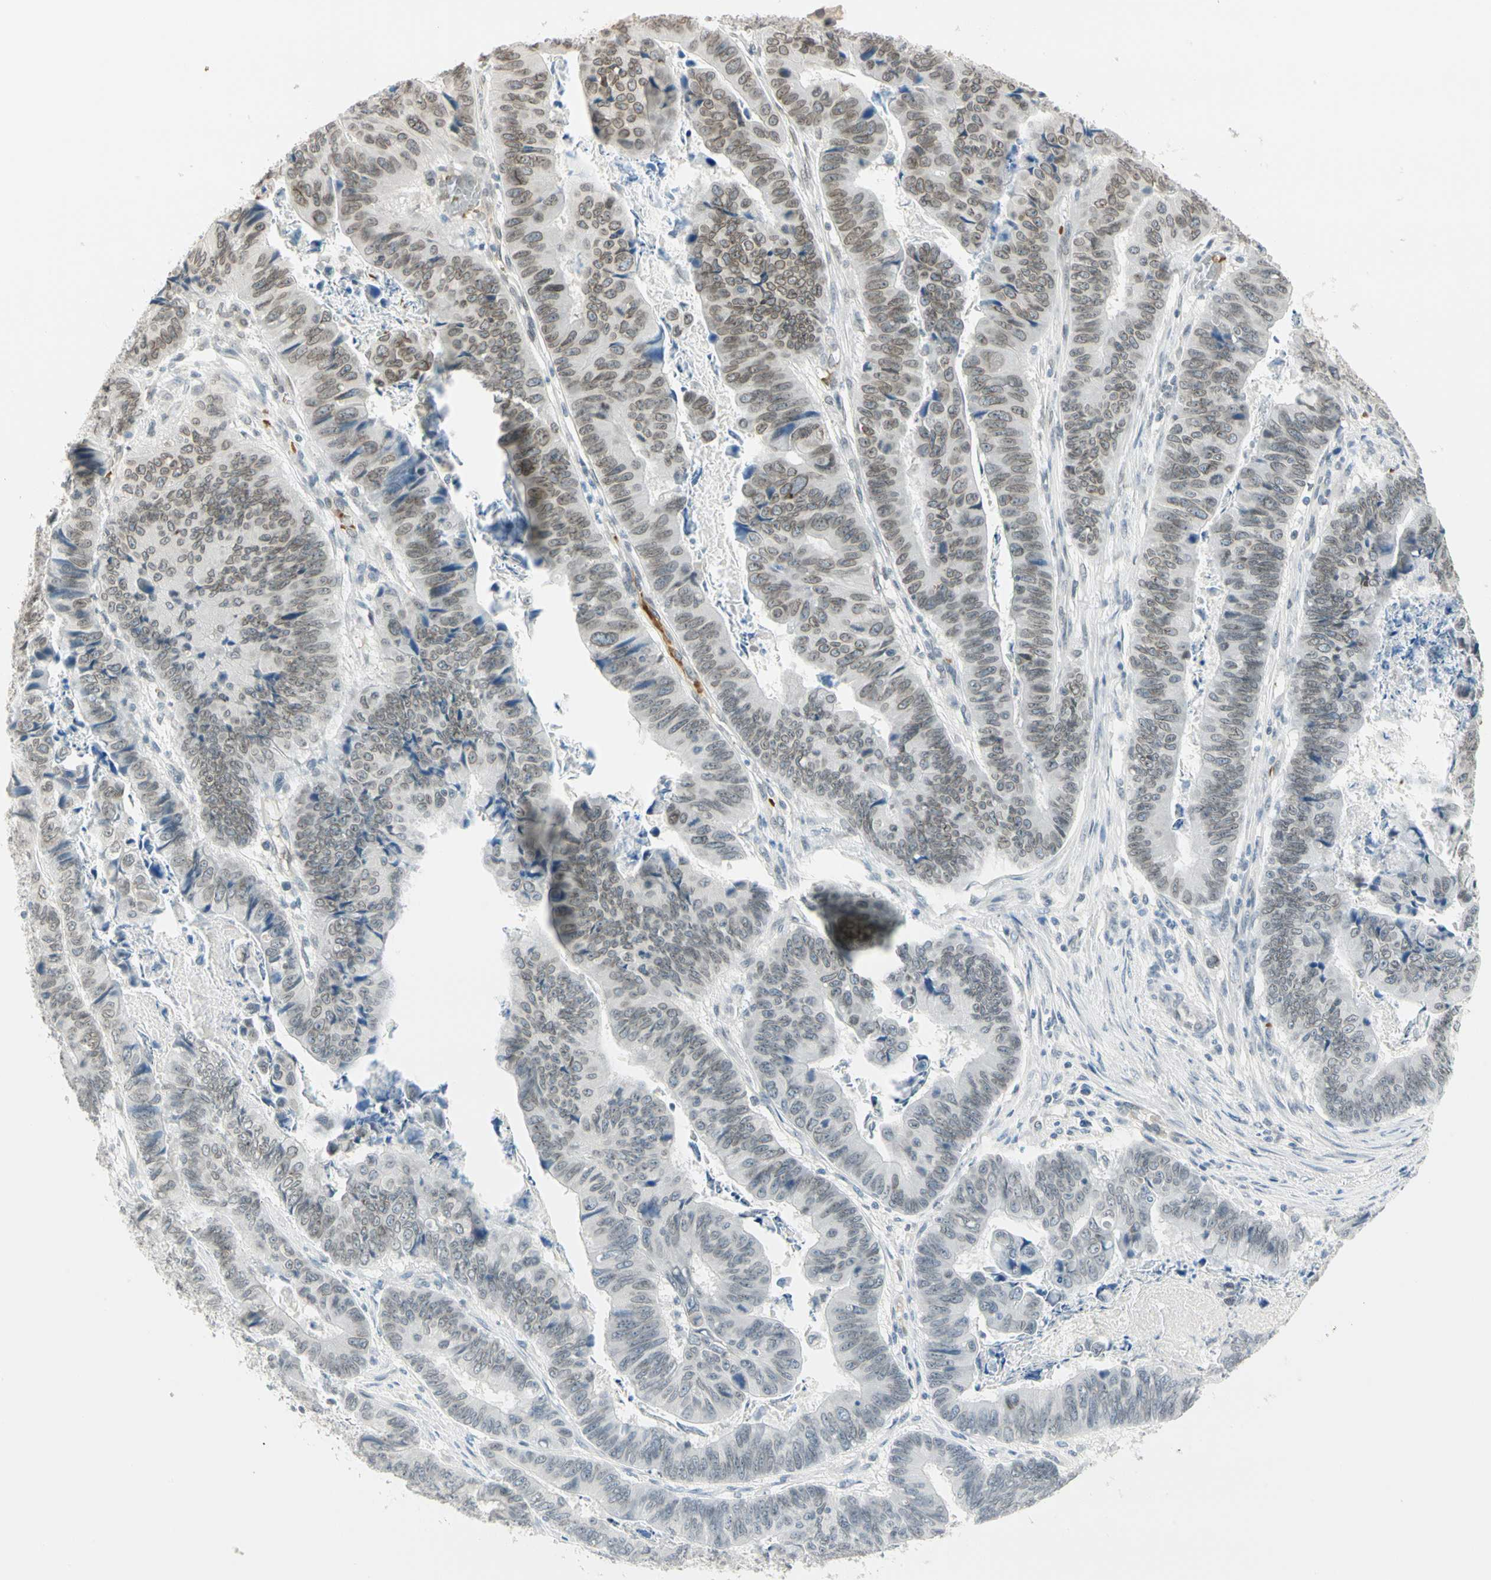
{"staining": {"intensity": "weak", "quantity": ">75%", "location": "cytoplasmic/membranous,nuclear"}, "tissue": "stomach cancer", "cell_type": "Tumor cells", "image_type": "cancer", "snomed": [{"axis": "morphology", "description": "Adenocarcinoma, NOS"}, {"axis": "topography", "description": "Stomach, lower"}], "caption": "Immunohistochemical staining of human stomach adenocarcinoma demonstrates weak cytoplasmic/membranous and nuclear protein positivity in approximately >75% of tumor cells. Ihc stains the protein of interest in brown and the nuclei are stained blue.", "gene": "BCAN", "patient": {"sex": "male", "age": 77}}